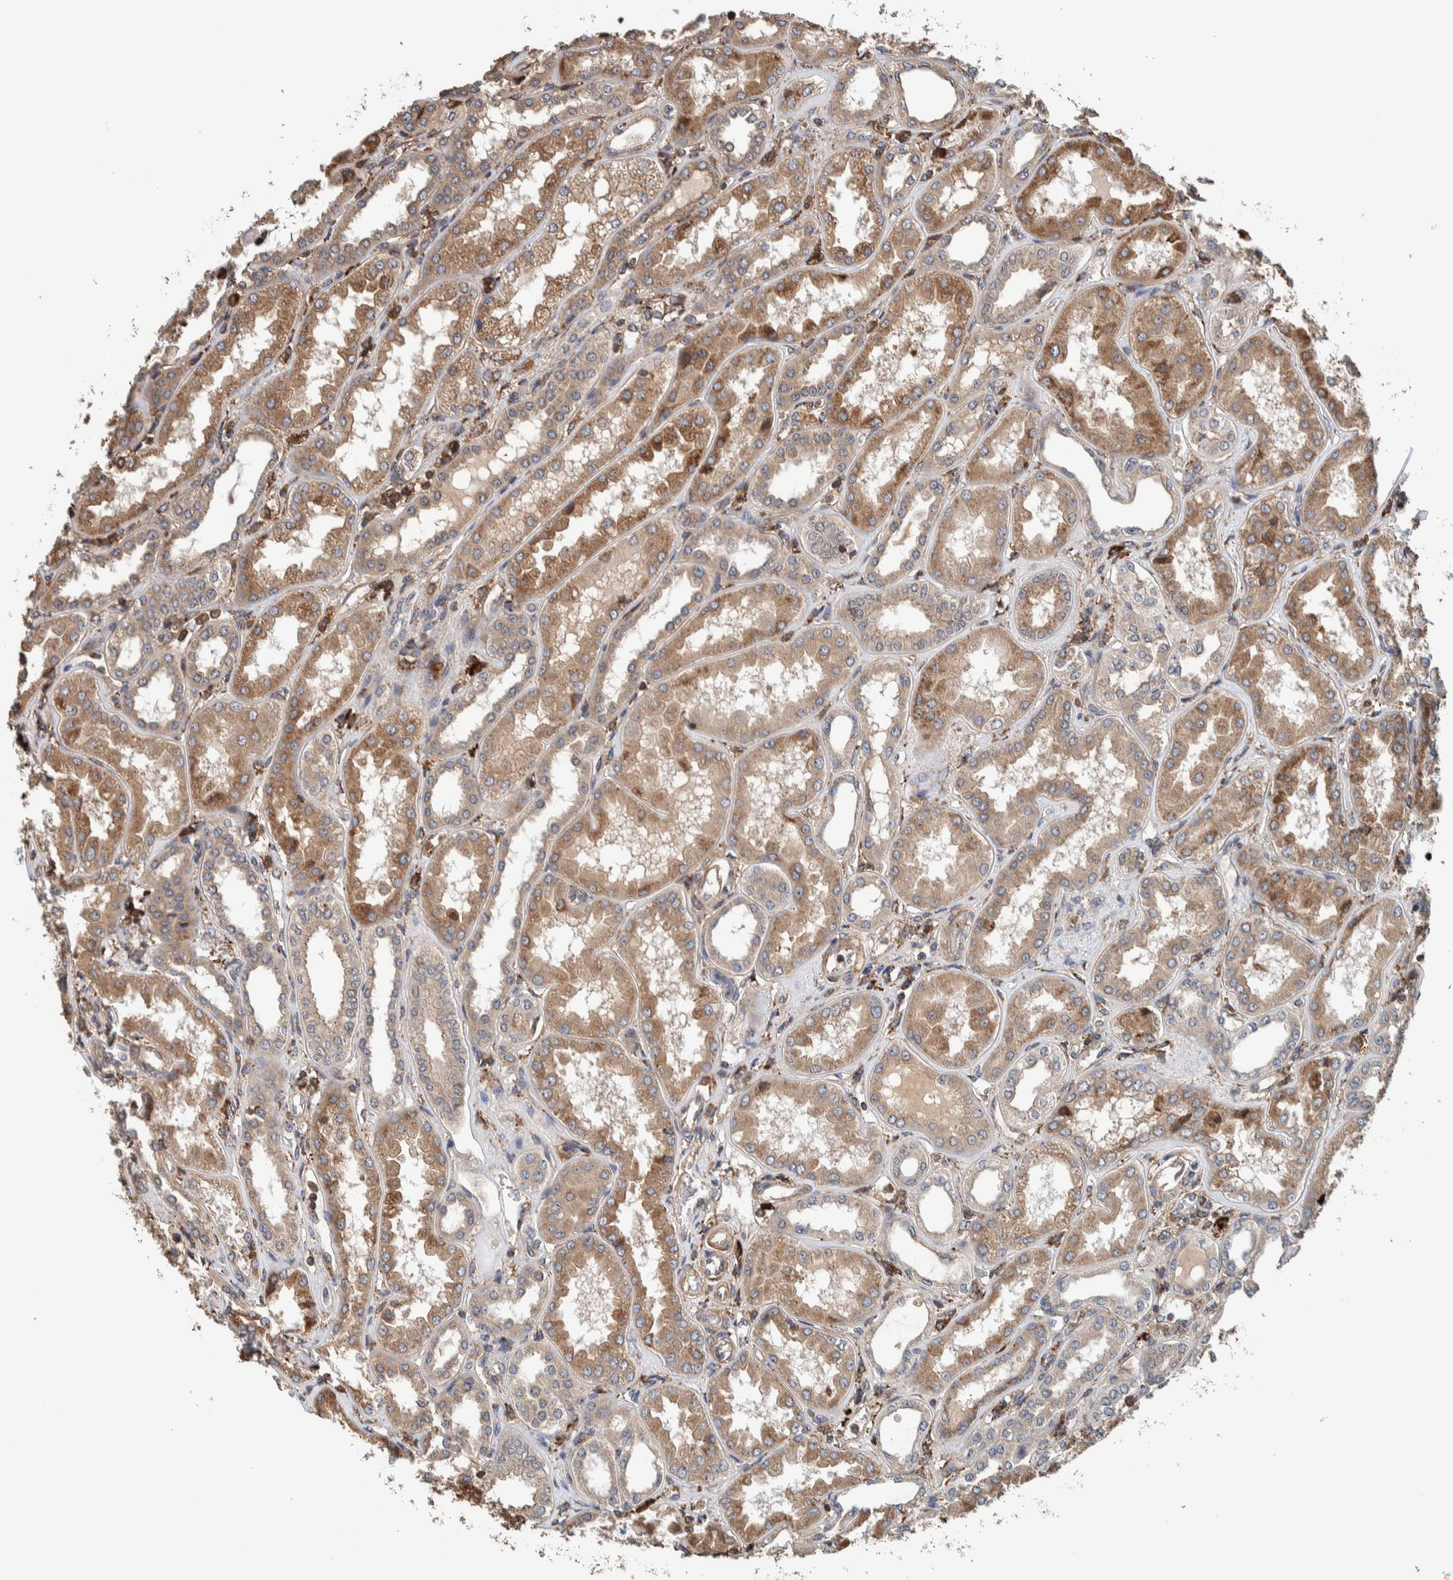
{"staining": {"intensity": "moderate", "quantity": ">75%", "location": "cytoplasmic/membranous"}, "tissue": "kidney", "cell_type": "Cells in glomeruli", "image_type": "normal", "snomed": [{"axis": "morphology", "description": "Normal tissue, NOS"}, {"axis": "topography", "description": "Kidney"}], "caption": "DAB (3,3'-diaminobenzidine) immunohistochemical staining of normal human kidney displays moderate cytoplasmic/membranous protein expression in about >75% of cells in glomeruli.", "gene": "PLA2G3", "patient": {"sex": "female", "age": 56}}